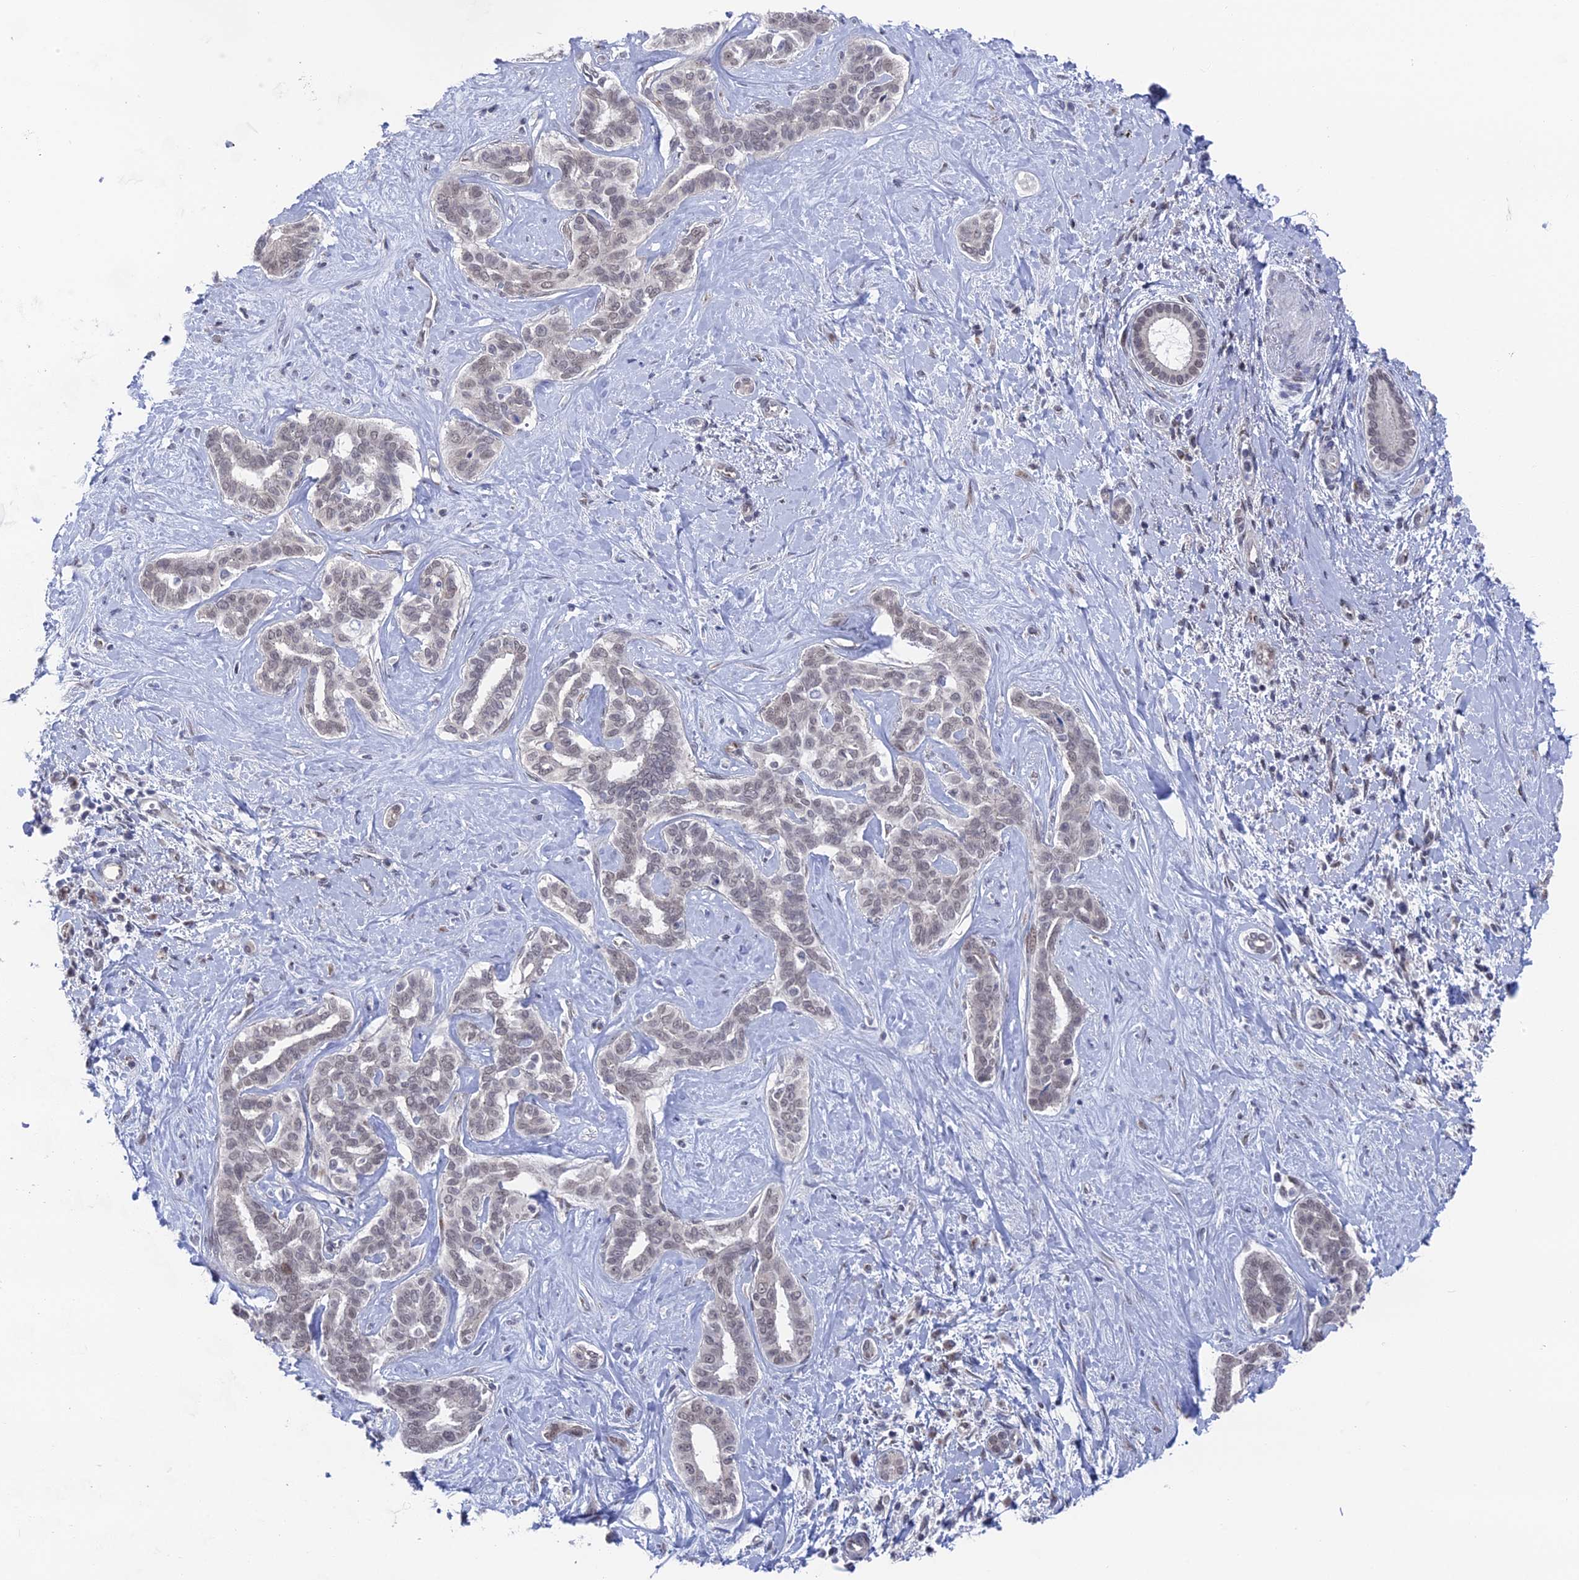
{"staining": {"intensity": "weak", "quantity": "25%-75%", "location": "nuclear"}, "tissue": "liver cancer", "cell_type": "Tumor cells", "image_type": "cancer", "snomed": [{"axis": "morphology", "description": "Cholangiocarcinoma"}, {"axis": "topography", "description": "Liver"}], "caption": "High-magnification brightfield microscopy of liver cancer stained with DAB (brown) and counterstained with hematoxylin (blue). tumor cells exhibit weak nuclear expression is seen in about25%-75% of cells. The staining was performed using DAB (3,3'-diaminobenzidine), with brown indicating positive protein expression. Nuclei are stained blue with hematoxylin.", "gene": "FHIP2A", "patient": {"sex": "female", "age": 77}}